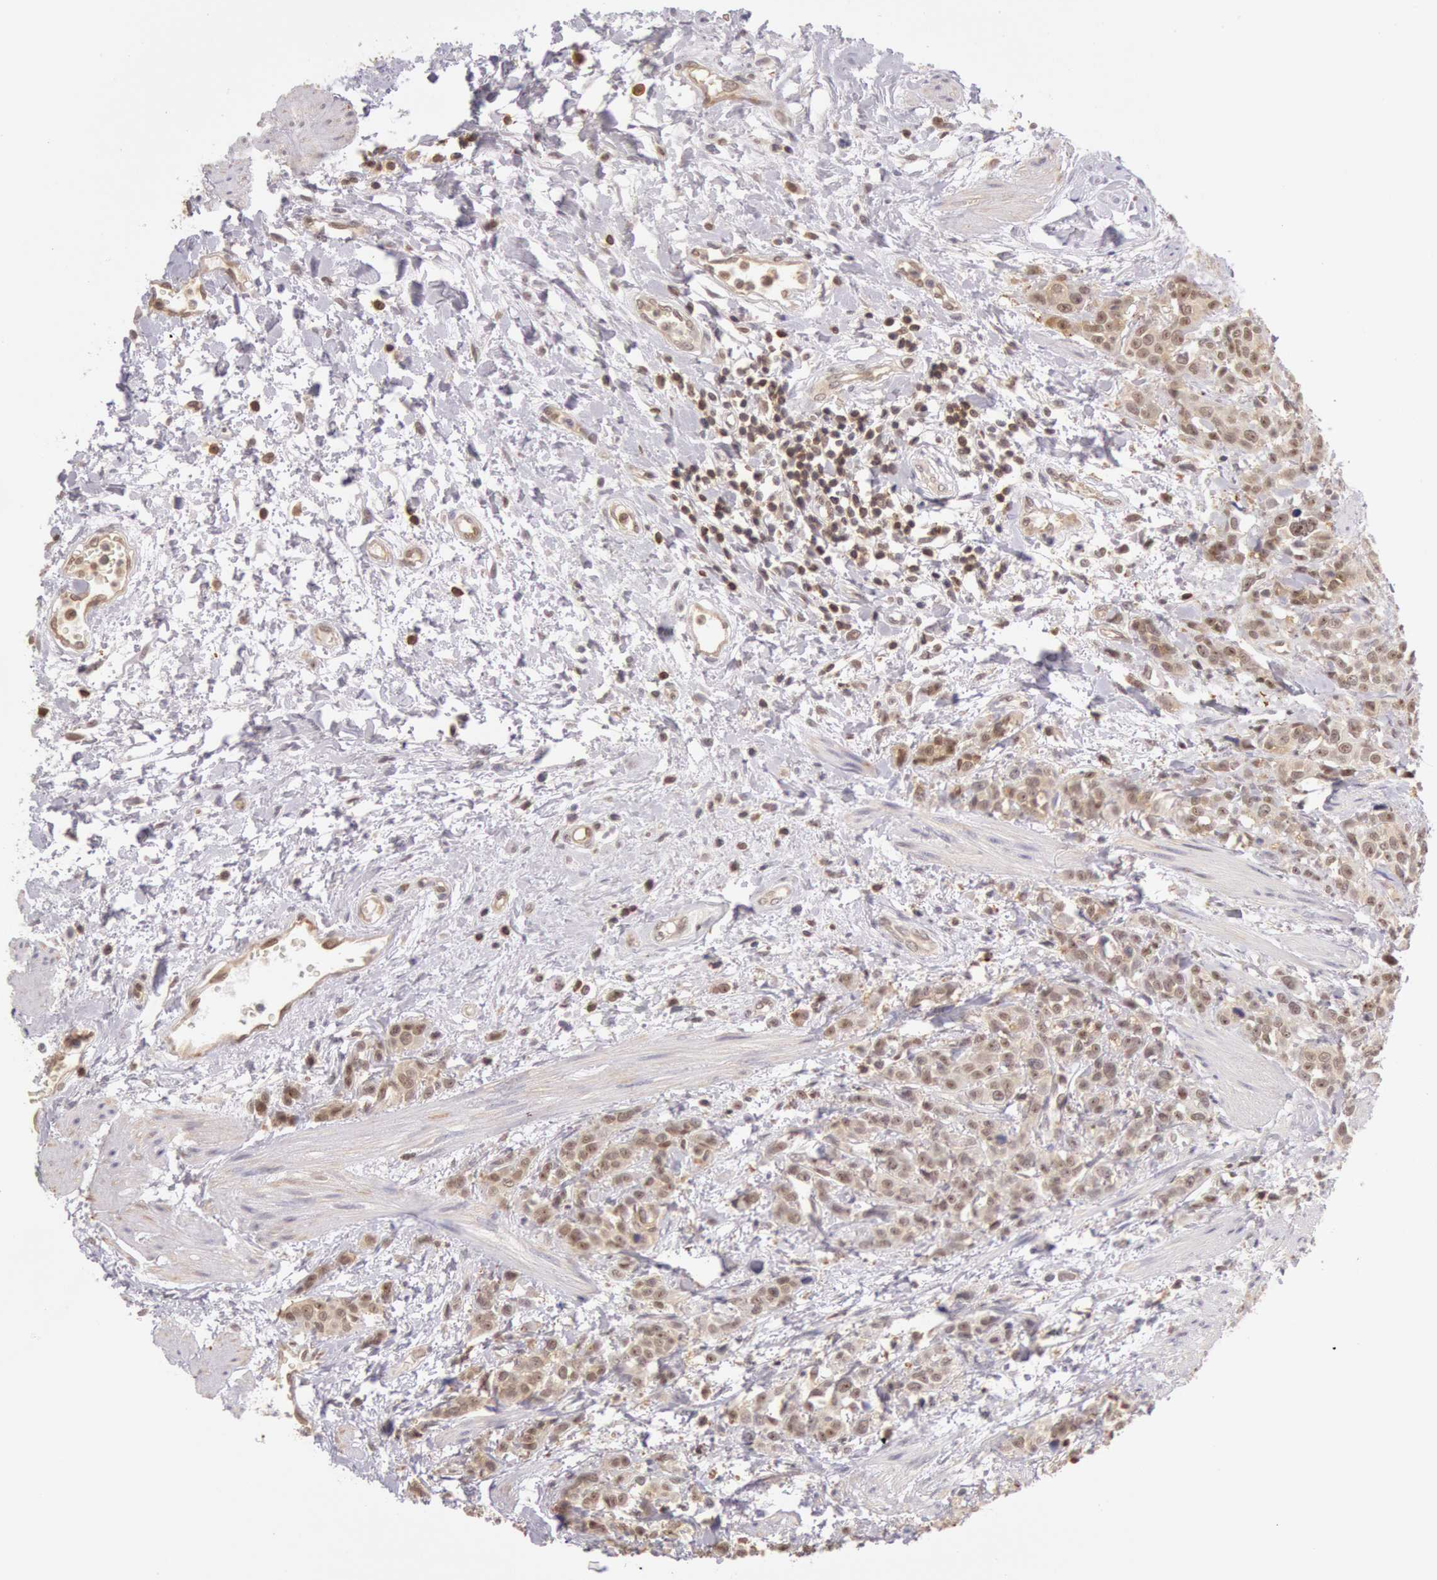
{"staining": {"intensity": "moderate", "quantity": ">75%", "location": "cytoplasmic/membranous,nuclear"}, "tissue": "urothelial cancer", "cell_type": "Tumor cells", "image_type": "cancer", "snomed": [{"axis": "morphology", "description": "Urothelial carcinoma, High grade"}, {"axis": "topography", "description": "Urinary bladder"}], "caption": "DAB immunohistochemical staining of human urothelial cancer demonstrates moderate cytoplasmic/membranous and nuclear protein expression in about >75% of tumor cells.", "gene": "HIF1A", "patient": {"sex": "male", "age": 56}}